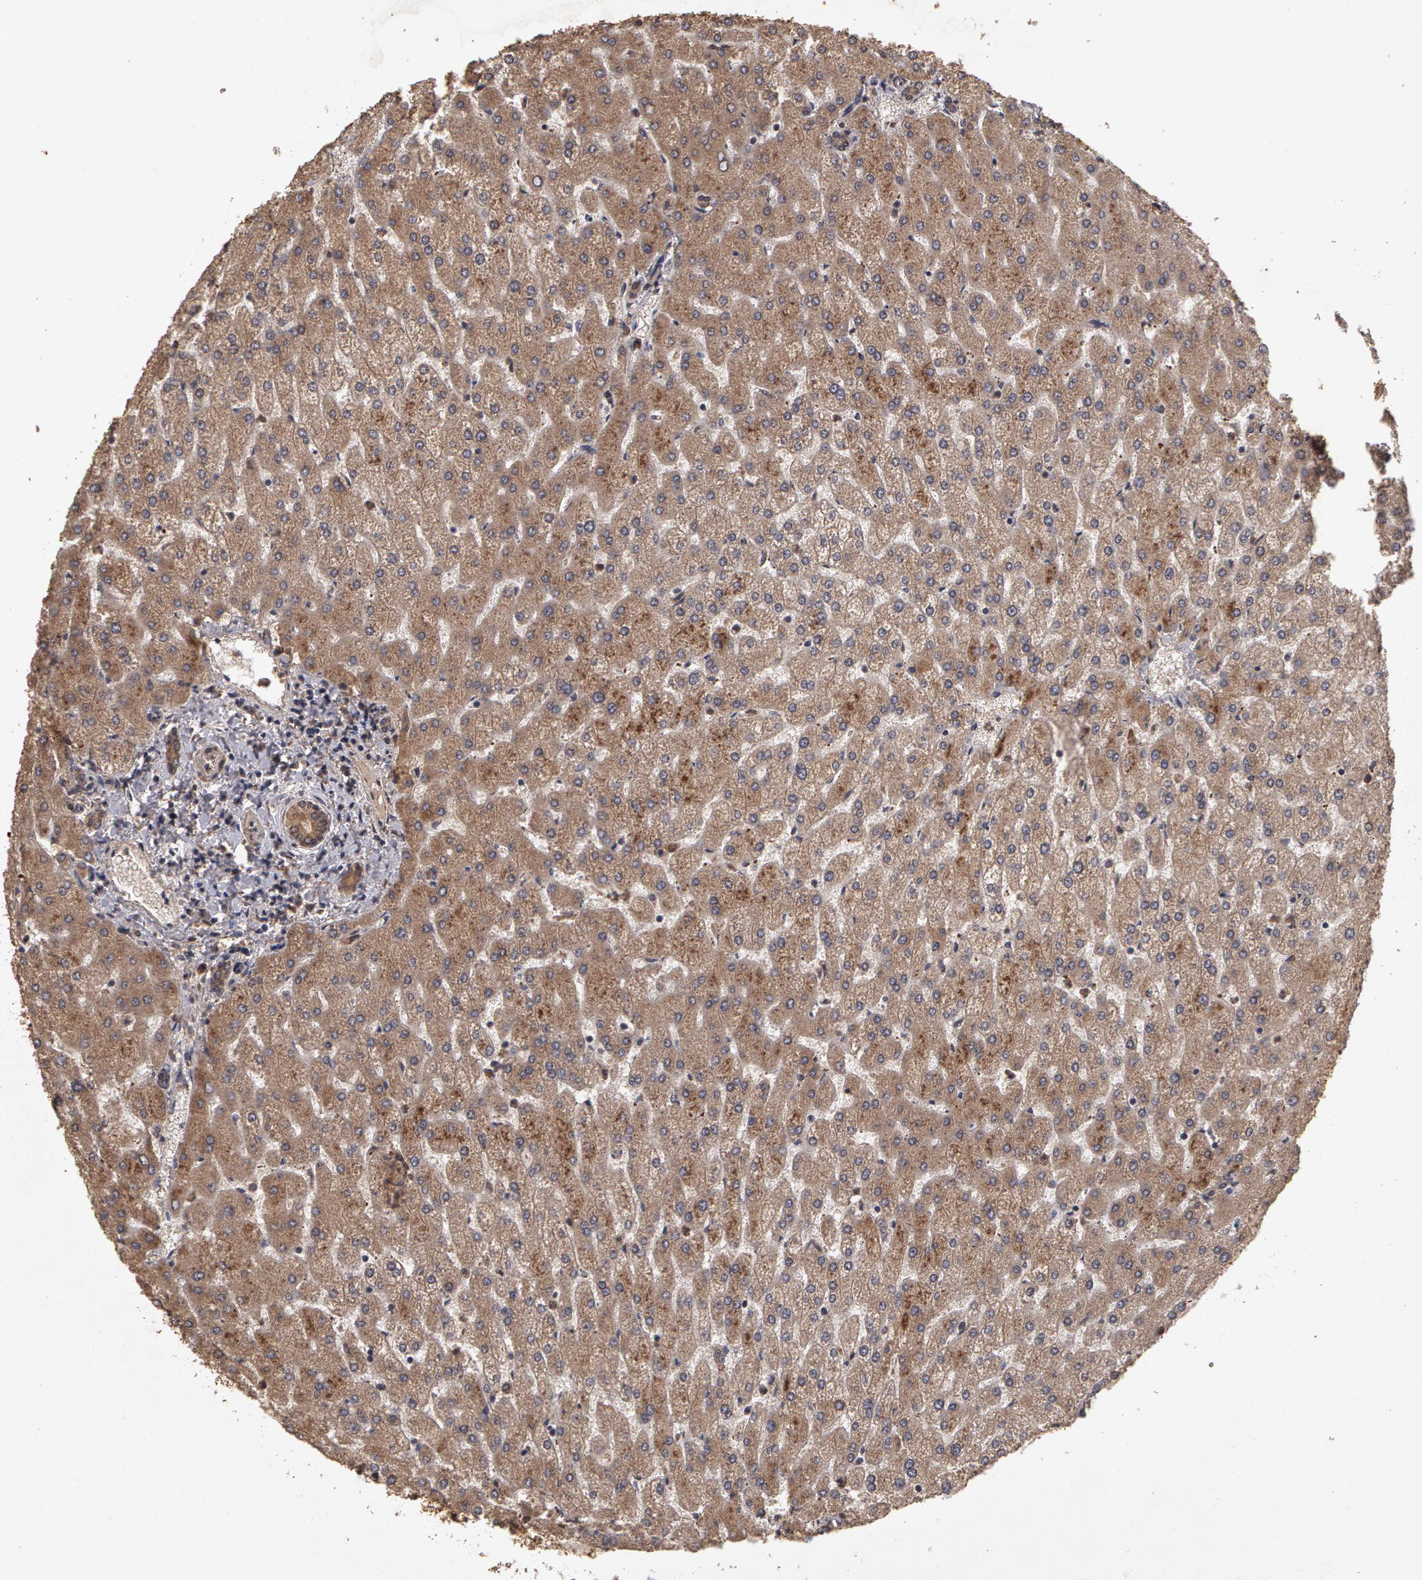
{"staining": {"intensity": "weak", "quantity": ">75%", "location": "cytoplasmic/membranous"}, "tissue": "liver", "cell_type": "Cholangiocytes", "image_type": "normal", "snomed": [{"axis": "morphology", "description": "Normal tissue, NOS"}, {"axis": "topography", "description": "Liver"}], "caption": "Protein analysis of benign liver reveals weak cytoplasmic/membranous expression in approximately >75% of cholangiocytes.", "gene": "CALR", "patient": {"sex": "female", "age": 32}}